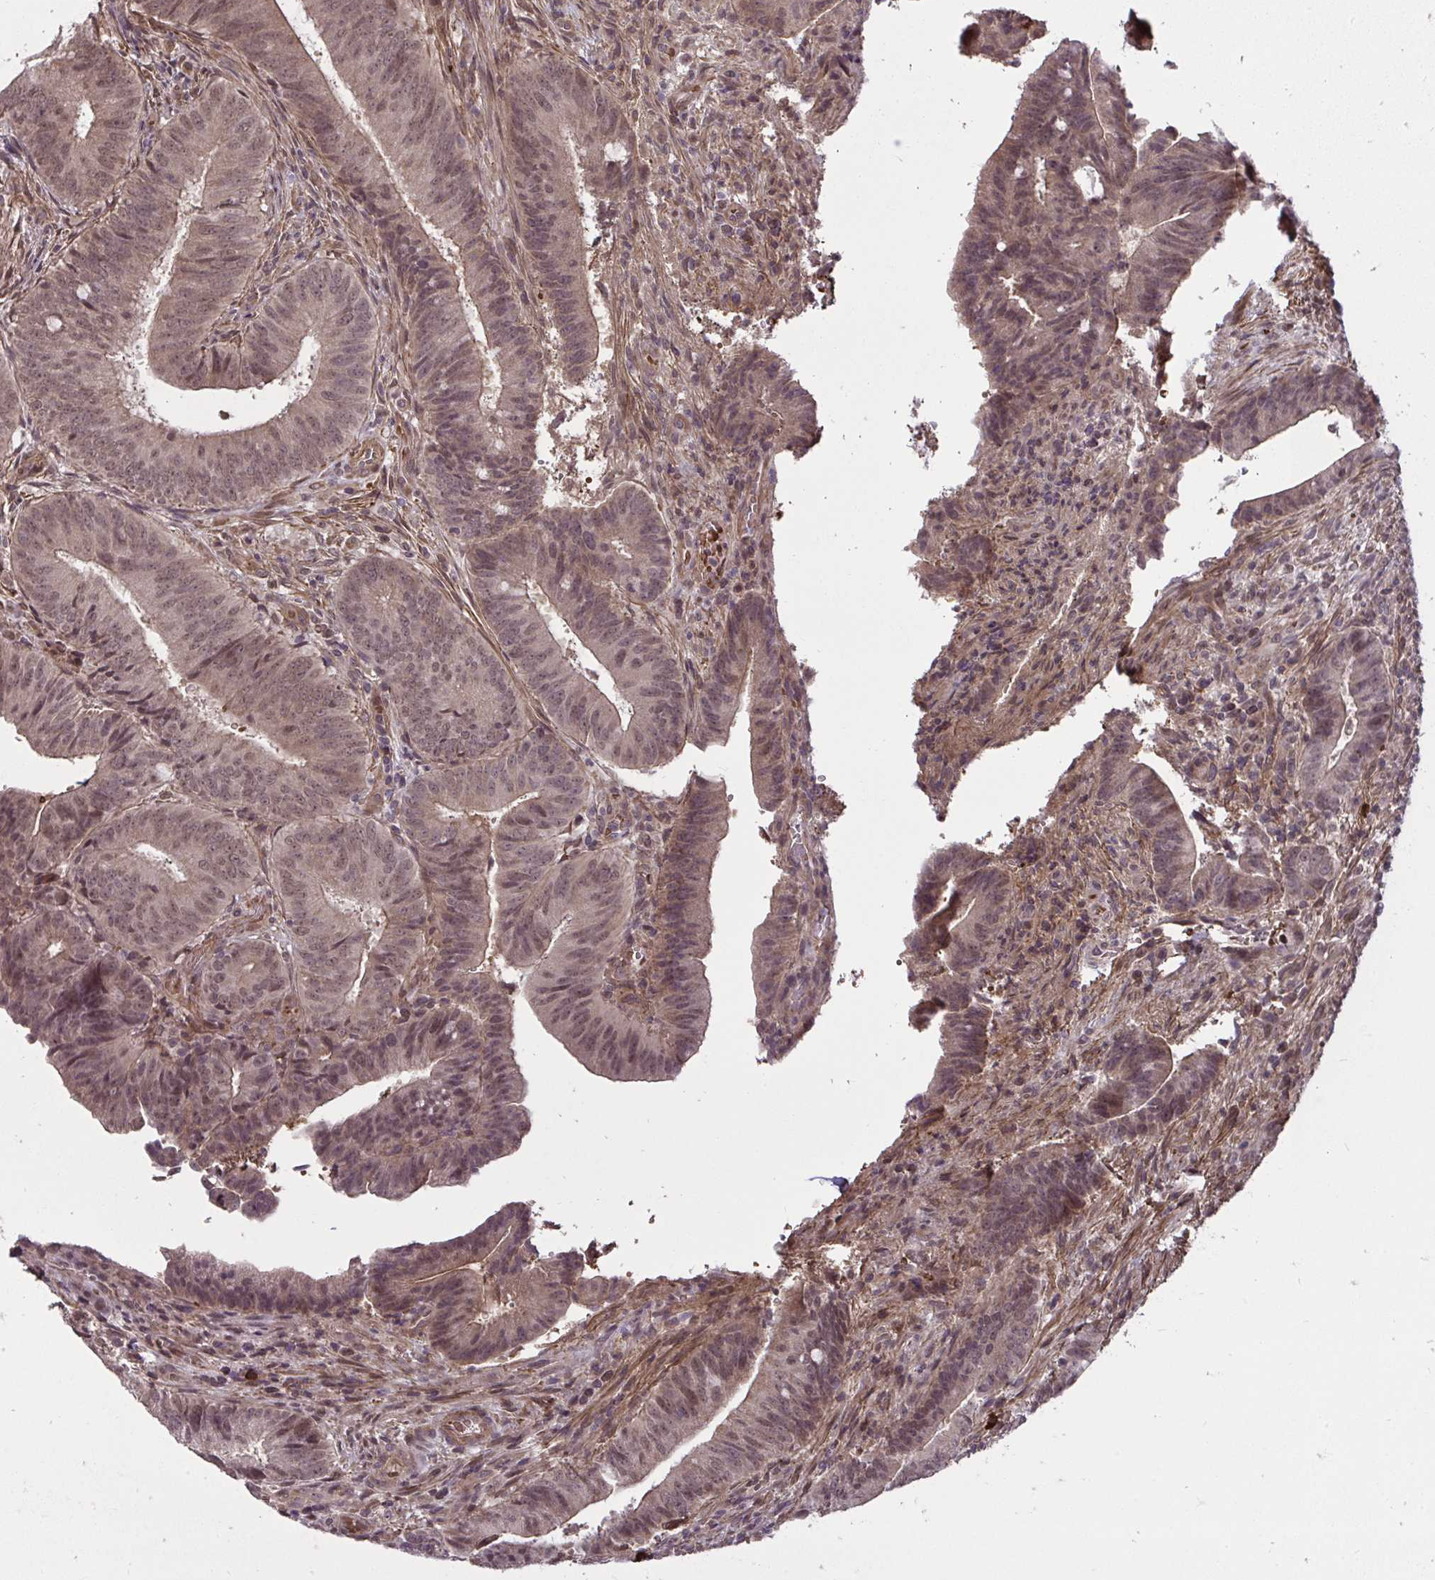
{"staining": {"intensity": "moderate", "quantity": ">75%", "location": "nuclear"}, "tissue": "colorectal cancer", "cell_type": "Tumor cells", "image_type": "cancer", "snomed": [{"axis": "morphology", "description": "Adenocarcinoma, NOS"}, {"axis": "topography", "description": "Colon"}], "caption": "Protein positivity by immunohistochemistry (IHC) exhibits moderate nuclear expression in about >75% of tumor cells in colorectal cancer (adenocarcinoma).", "gene": "ZSCAN9", "patient": {"sex": "female", "age": 43}}